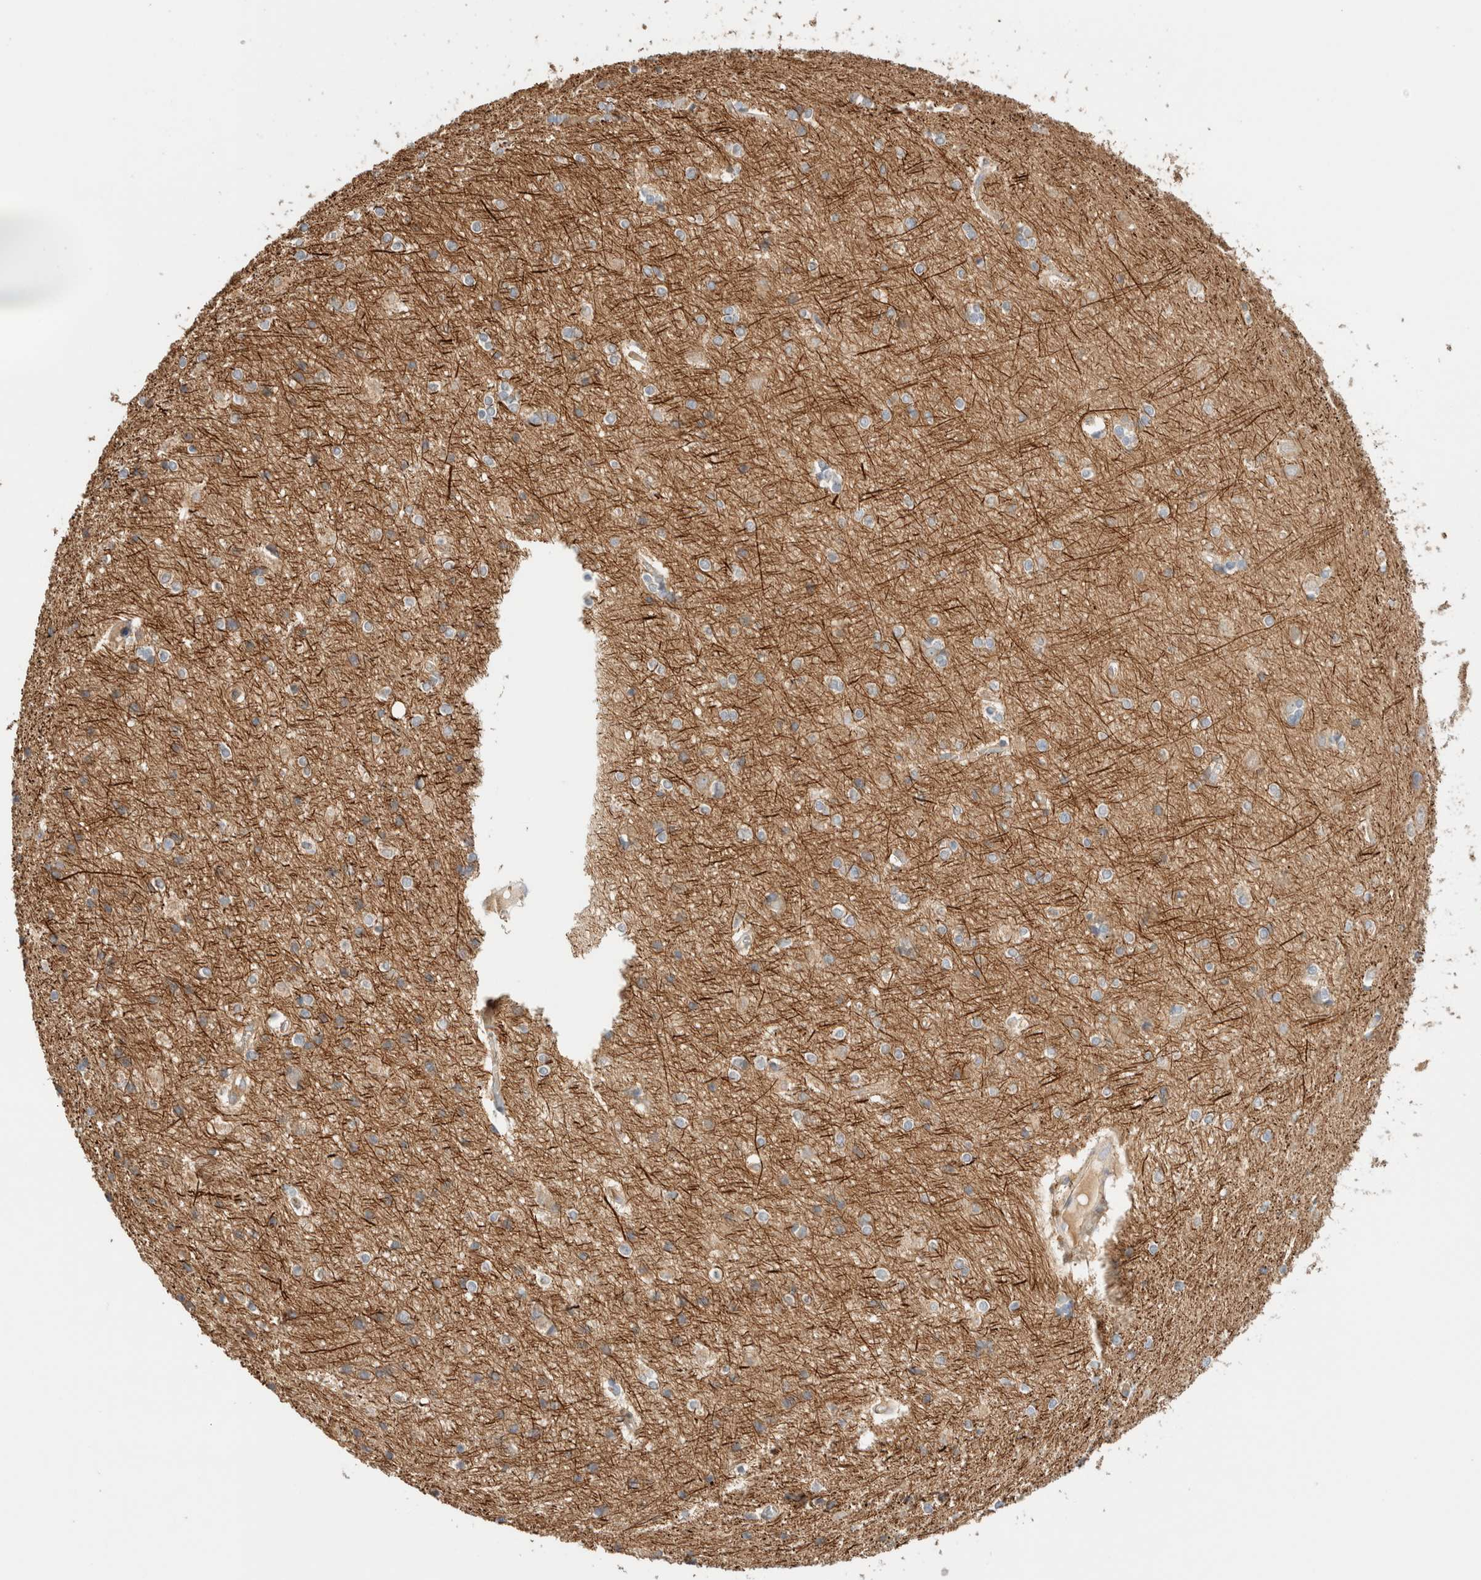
{"staining": {"intensity": "weak", "quantity": "25%-75%", "location": "cytoplasmic/membranous"}, "tissue": "cerebral cortex", "cell_type": "Endothelial cells", "image_type": "normal", "snomed": [{"axis": "morphology", "description": "Normal tissue, NOS"}, {"axis": "topography", "description": "Cerebral cortex"}], "caption": "This is a photomicrograph of IHC staining of benign cerebral cortex, which shows weak staining in the cytoplasmic/membranous of endothelial cells.", "gene": "B3GNTL1", "patient": {"sex": "male", "age": 54}}